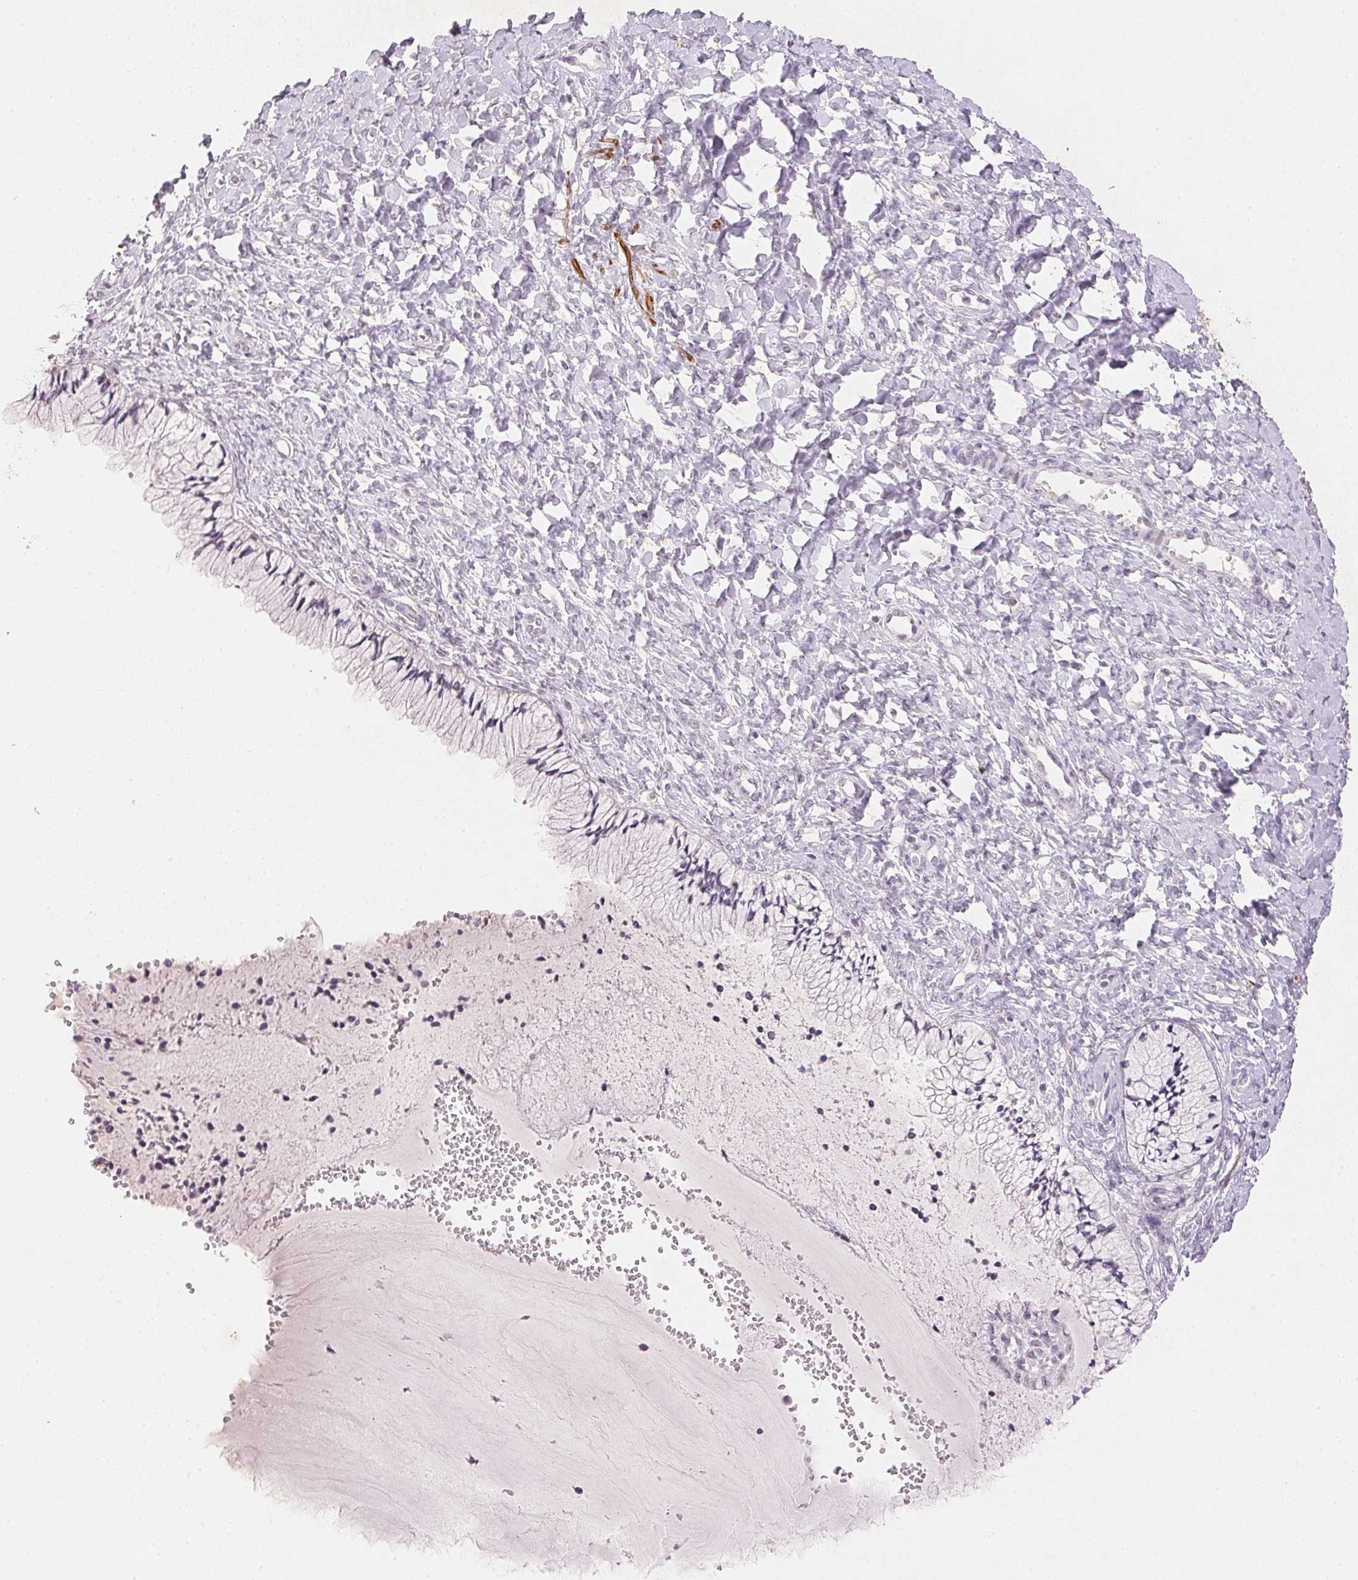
{"staining": {"intensity": "negative", "quantity": "none", "location": "none"}, "tissue": "cervix", "cell_type": "Glandular cells", "image_type": "normal", "snomed": [{"axis": "morphology", "description": "Normal tissue, NOS"}, {"axis": "topography", "description": "Cervix"}], "caption": "Immunohistochemical staining of unremarkable cervix displays no significant positivity in glandular cells.", "gene": "SMTN", "patient": {"sex": "female", "age": 37}}